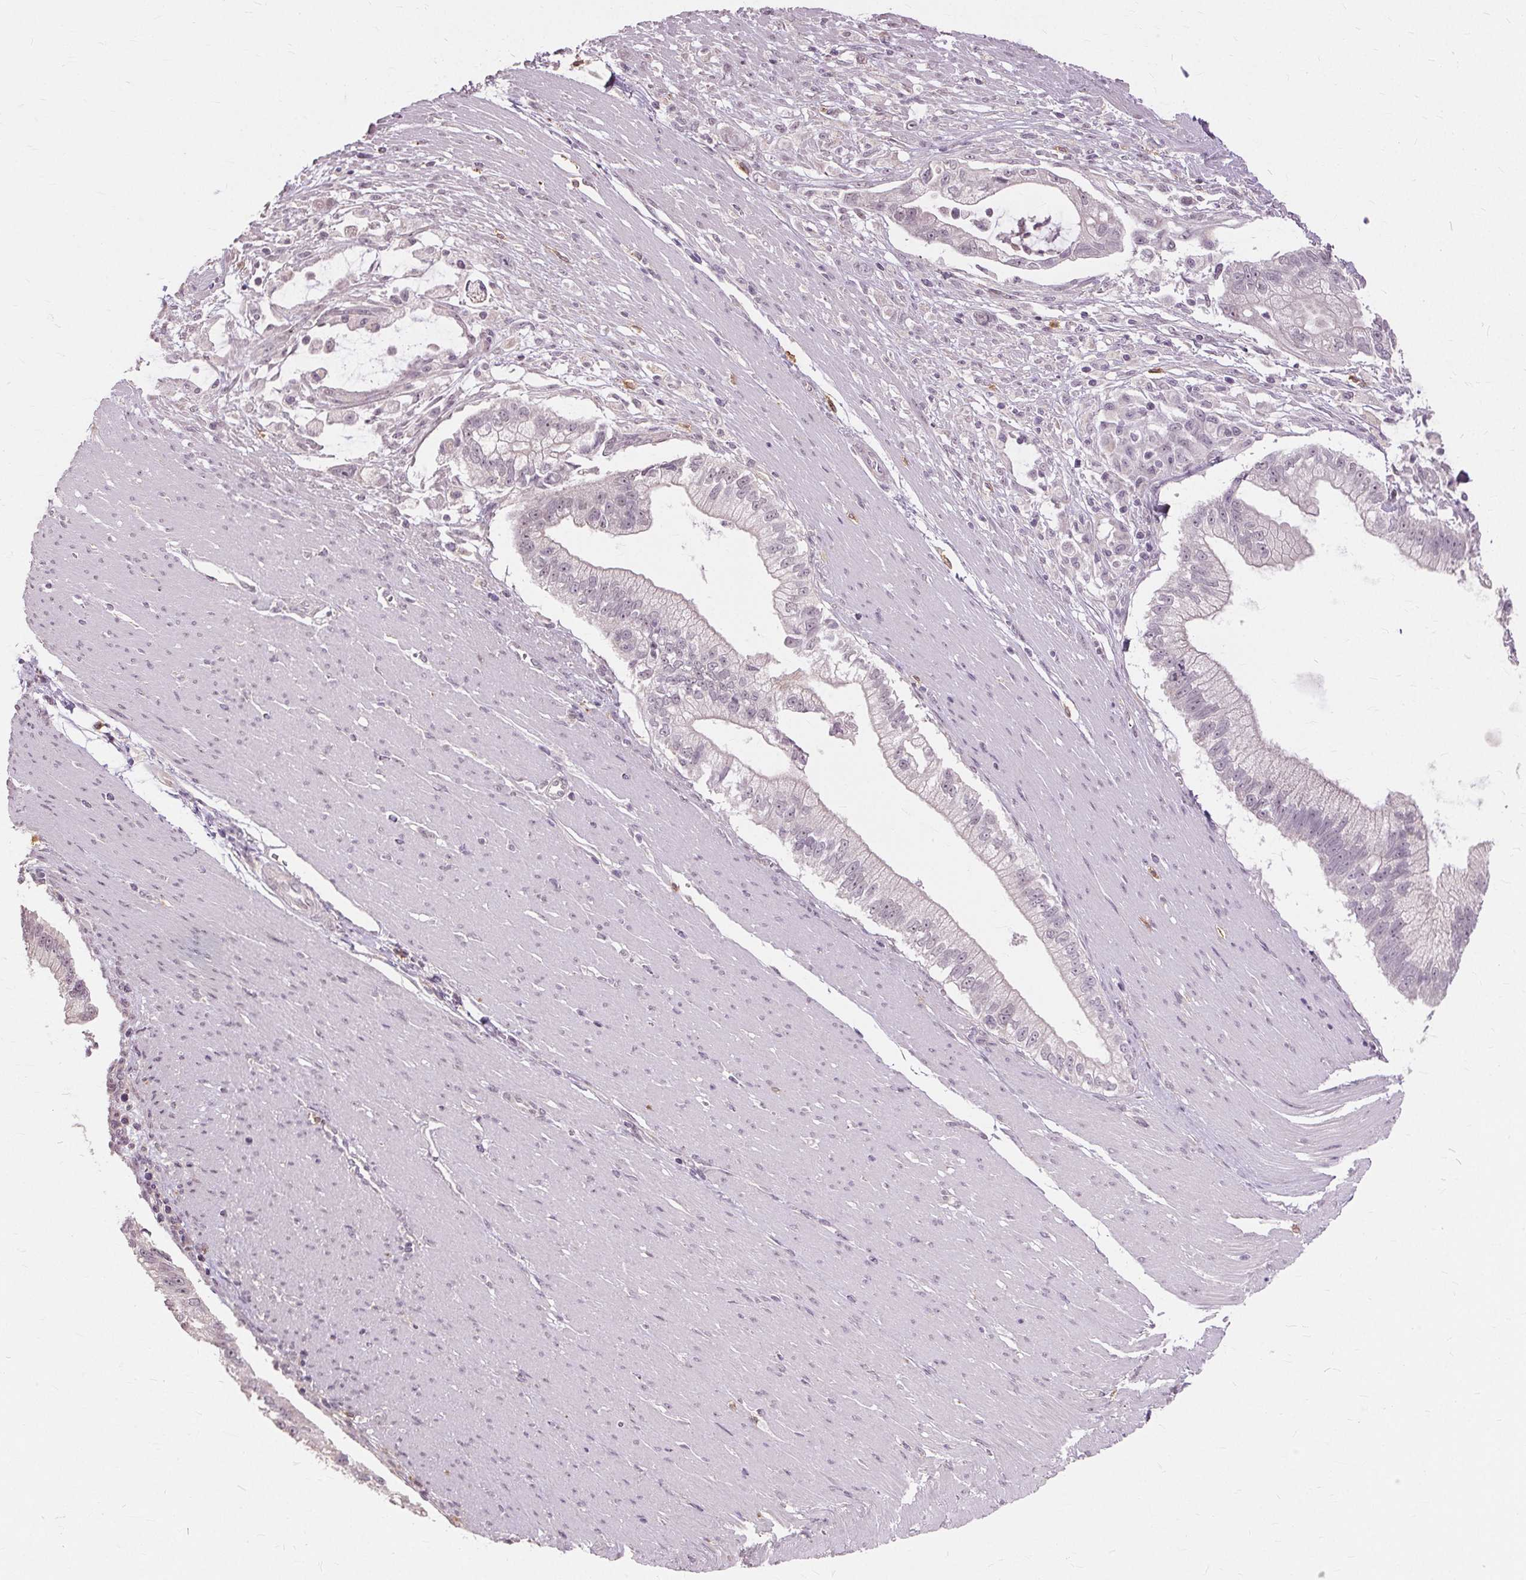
{"staining": {"intensity": "negative", "quantity": "none", "location": "none"}, "tissue": "pancreatic cancer", "cell_type": "Tumor cells", "image_type": "cancer", "snomed": [{"axis": "morphology", "description": "Adenocarcinoma, NOS"}, {"axis": "topography", "description": "Pancreas"}], "caption": "High power microscopy image of an immunohistochemistry (IHC) image of pancreatic cancer, revealing no significant staining in tumor cells. (DAB (3,3'-diaminobenzidine) immunohistochemistry, high magnification).", "gene": "SIGLEC6", "patient": {"sex": "male", "age": 70}}